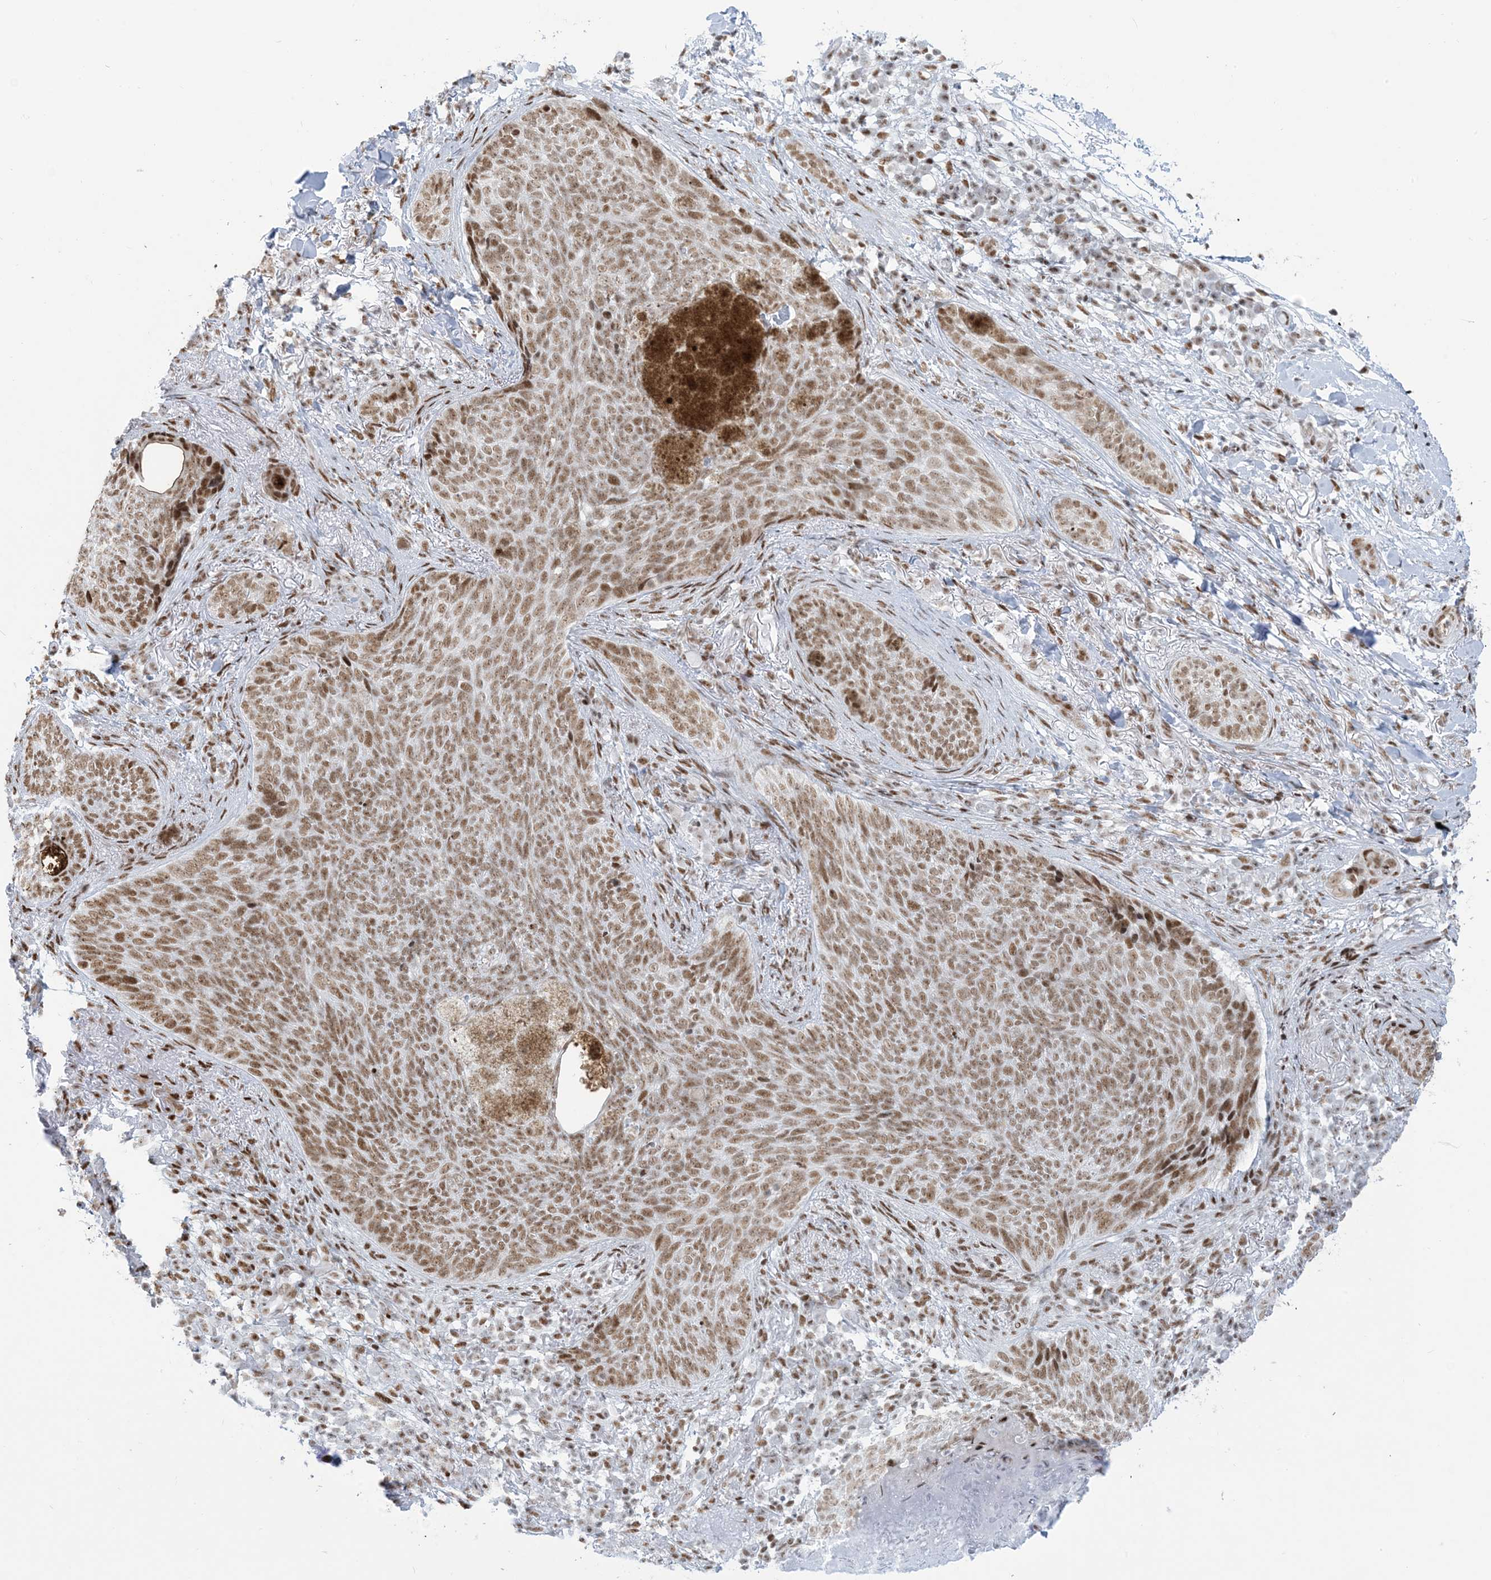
{"staining": {"intensity": "moderate", "quantity": ">75%", "location": "nuclear"}, "tissue": "skin cancer", "cell_type": "Tumor cells", "image_type": "cancer", "snomed": [{"axis": "morphology", "description": "Basal cell carcinoma"}, {"axis": "topography", "description": "Skin"}], "caption": "Skin cancer stained with immunohistochemistry shows moderate nuclear staining in approximately >75% of tumor cells. Using DAB (brown) and hematoxylin (blue) stains, captured at high magnification using brightfield microscopy.", "gene": "STAG1", "patient": {"sex": "male", "age": 85}}